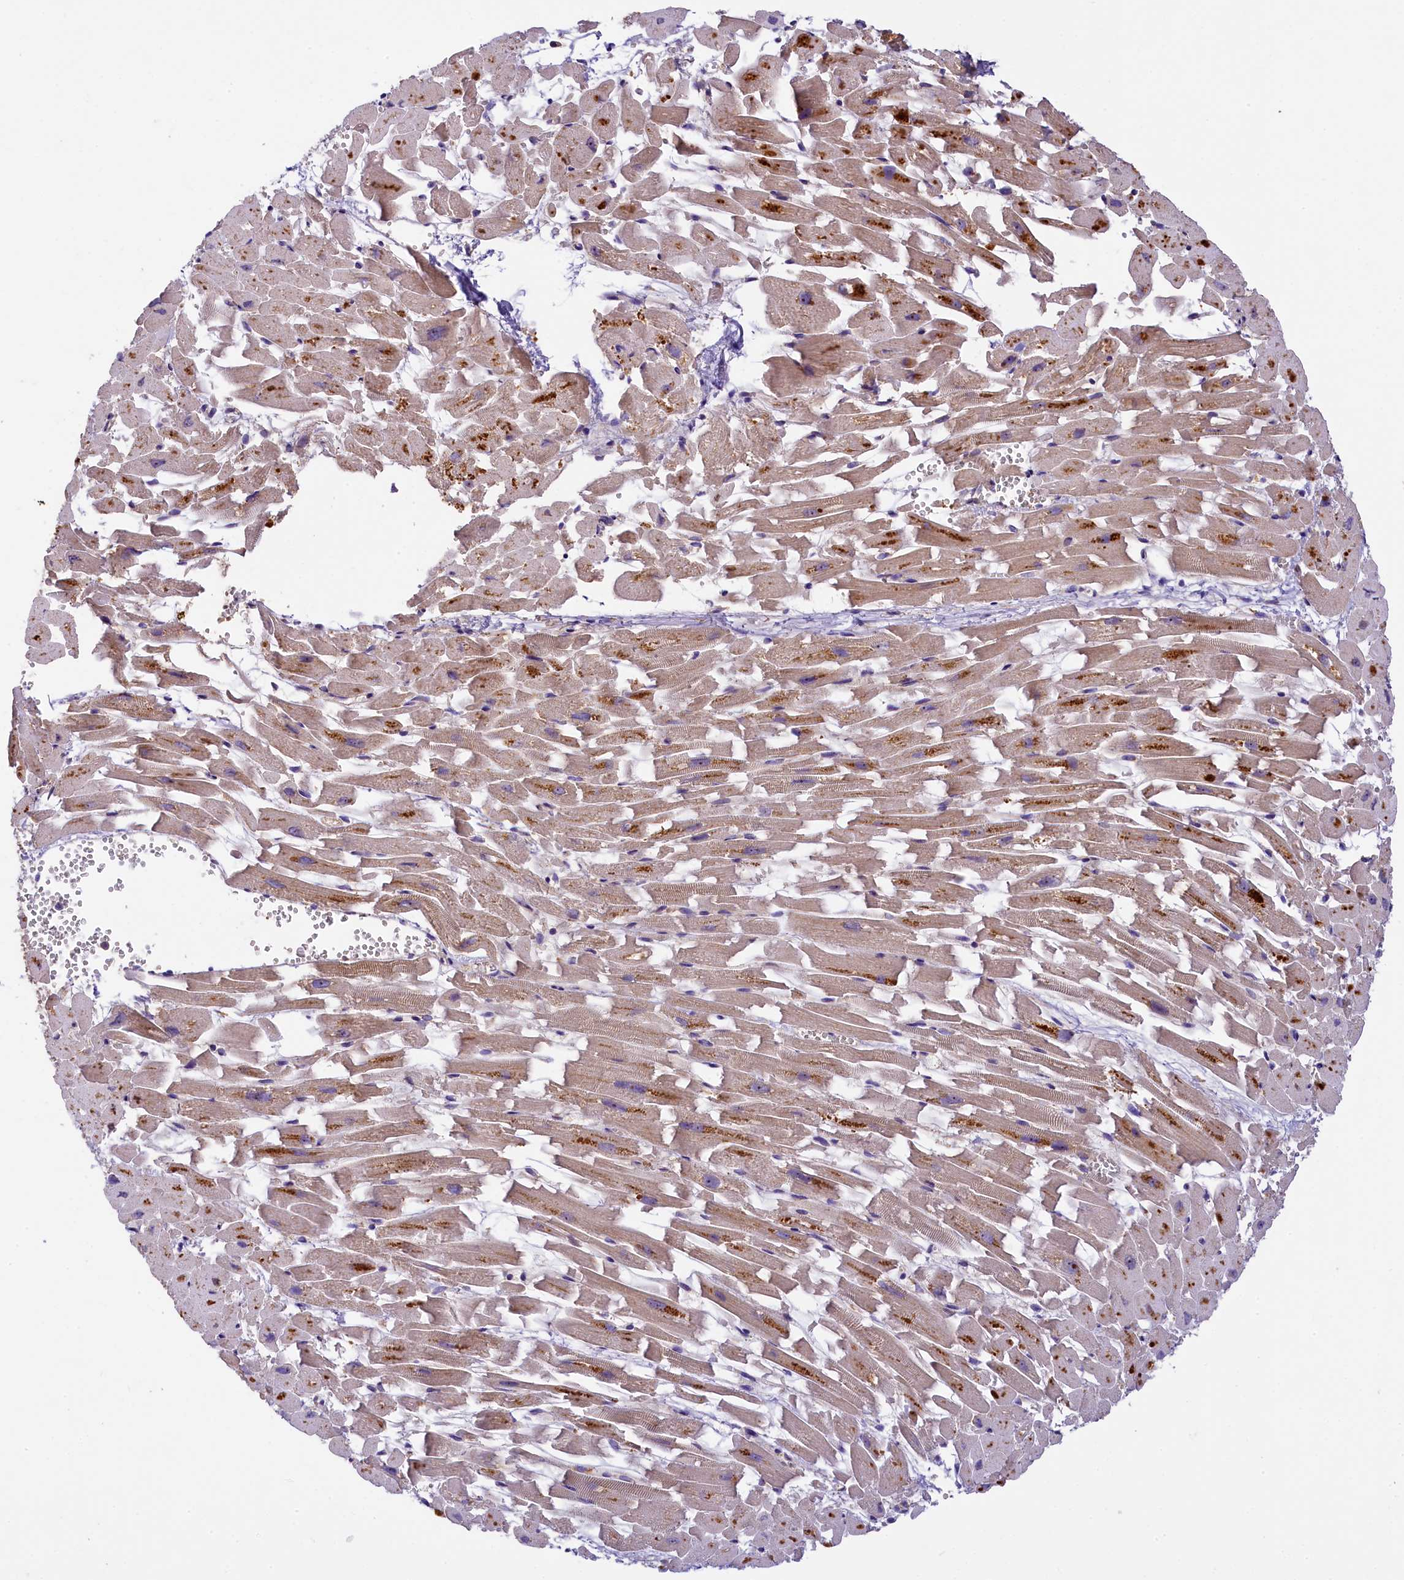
{"staining": {"intensity": "weak", "quantity": ">75%", "location": "cytoplasmic/membranous"}, "tissue": "heart muscle", "cell_type": "Cardiomyocytes", "image_type": "normal", "snomed": [{"axis": "morphology", "description": "Normal tissue, NOS"}, {"axis": "topography", "description": "Heart"}], "caption": "Immunohistochemistry (IHC) image of unremarkable human heart muscle stained for a protein (brown), which shows low levels of weak cytoplasmic/membranous positivity in approximately >75% of cardiomyocytes.", "gene": "UBXN6", "patient": {"sex": "female", "age": 64}}